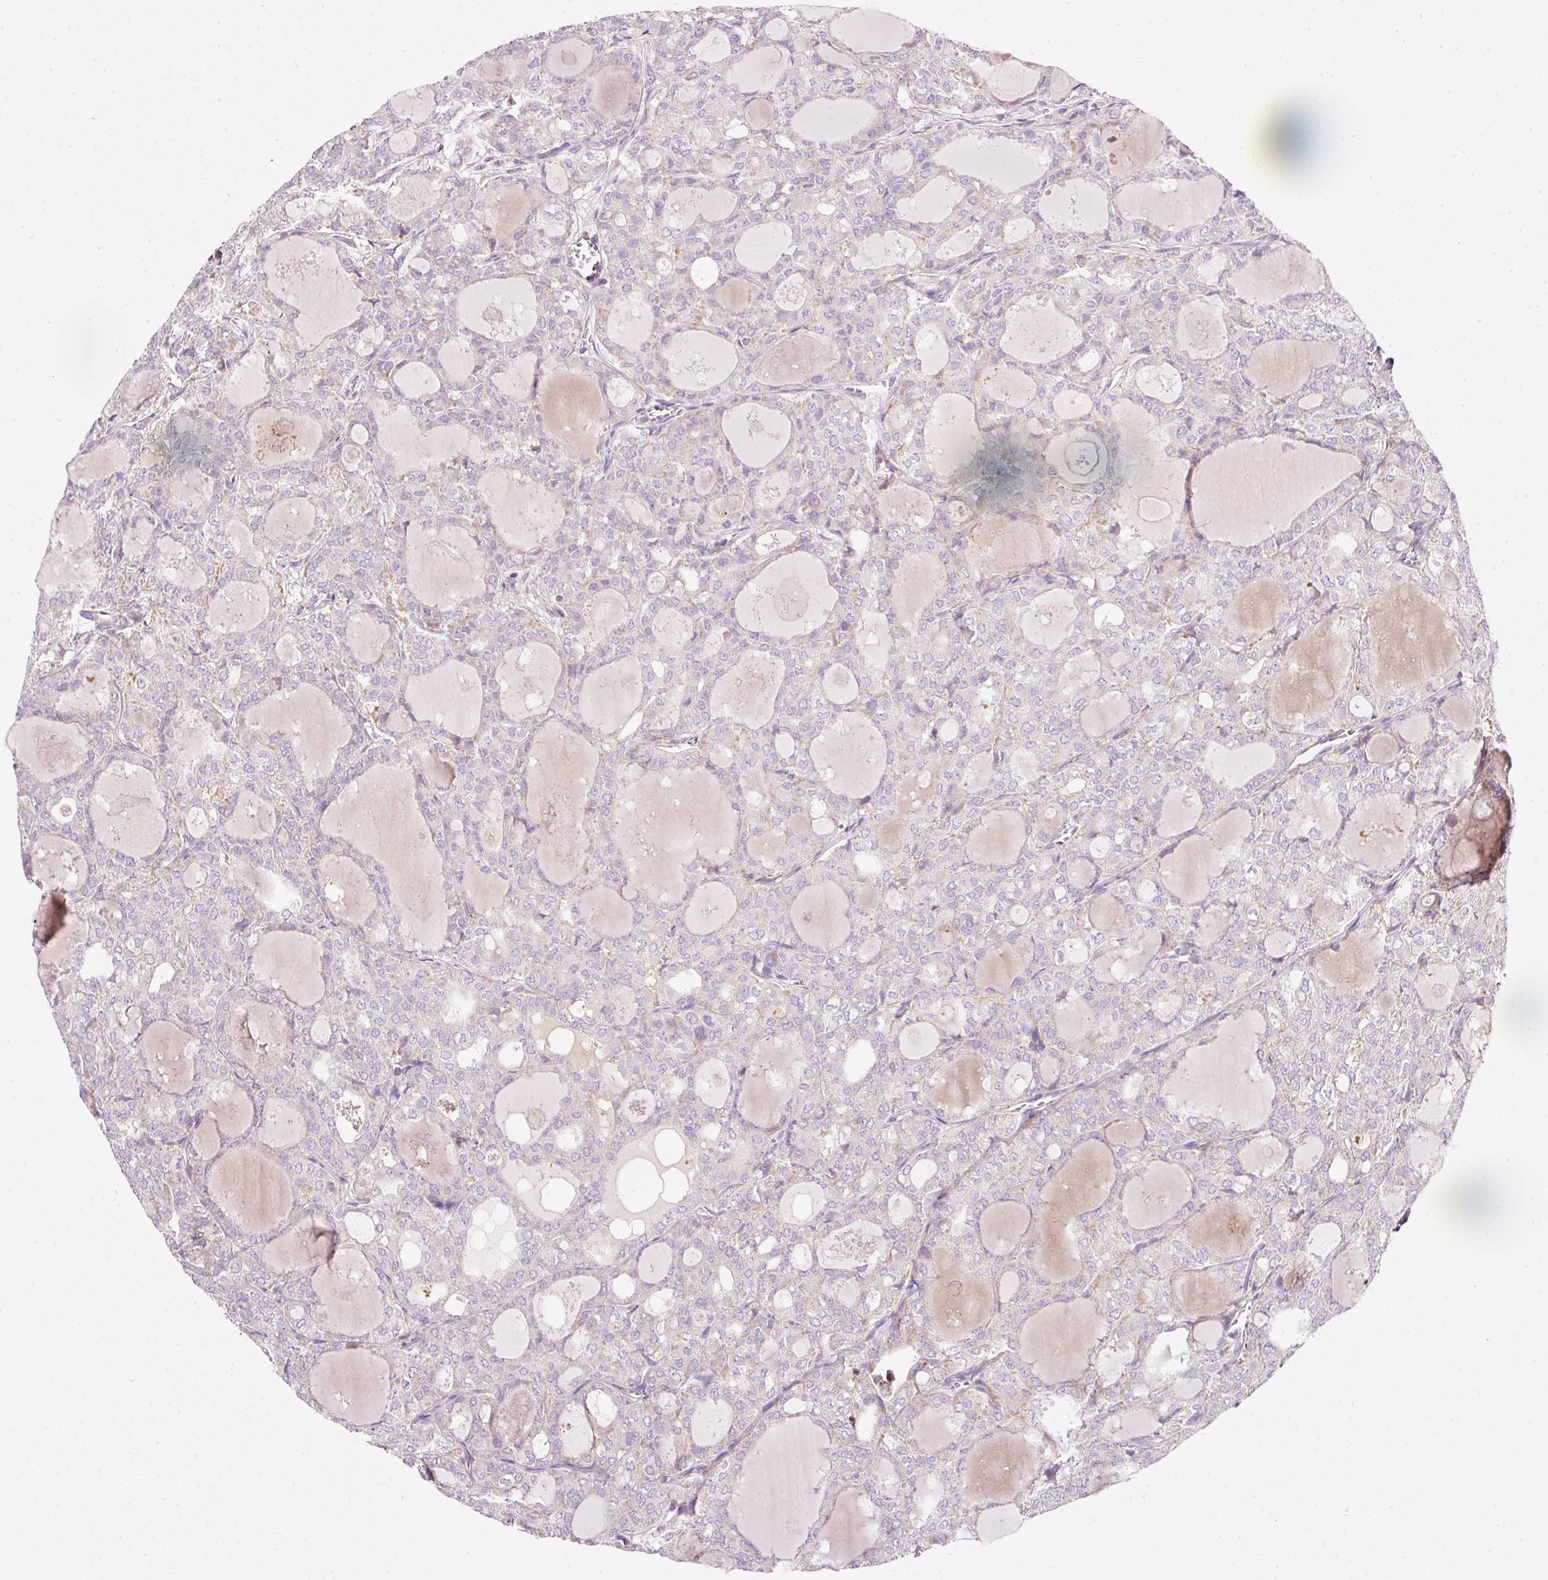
{"staining": {"intensity": "negative", "quantity": "none", "location": "none"}, "tissue": "thyroid cancer", "cell_type": "Tumor cells", "image_type": "cancer", "snomed": [{"axis": "morphology", "description": "Follicular adenoma carcinoma, NOS"}, {"axis": "topography", "description": "Thyroid gland"}], "caption": "Tumor cells show no significant positivity in thyroid follicular adenoma carcinoma.", "gene": "NDUFA1", "patient": {"sex": "male", "age": 75}}